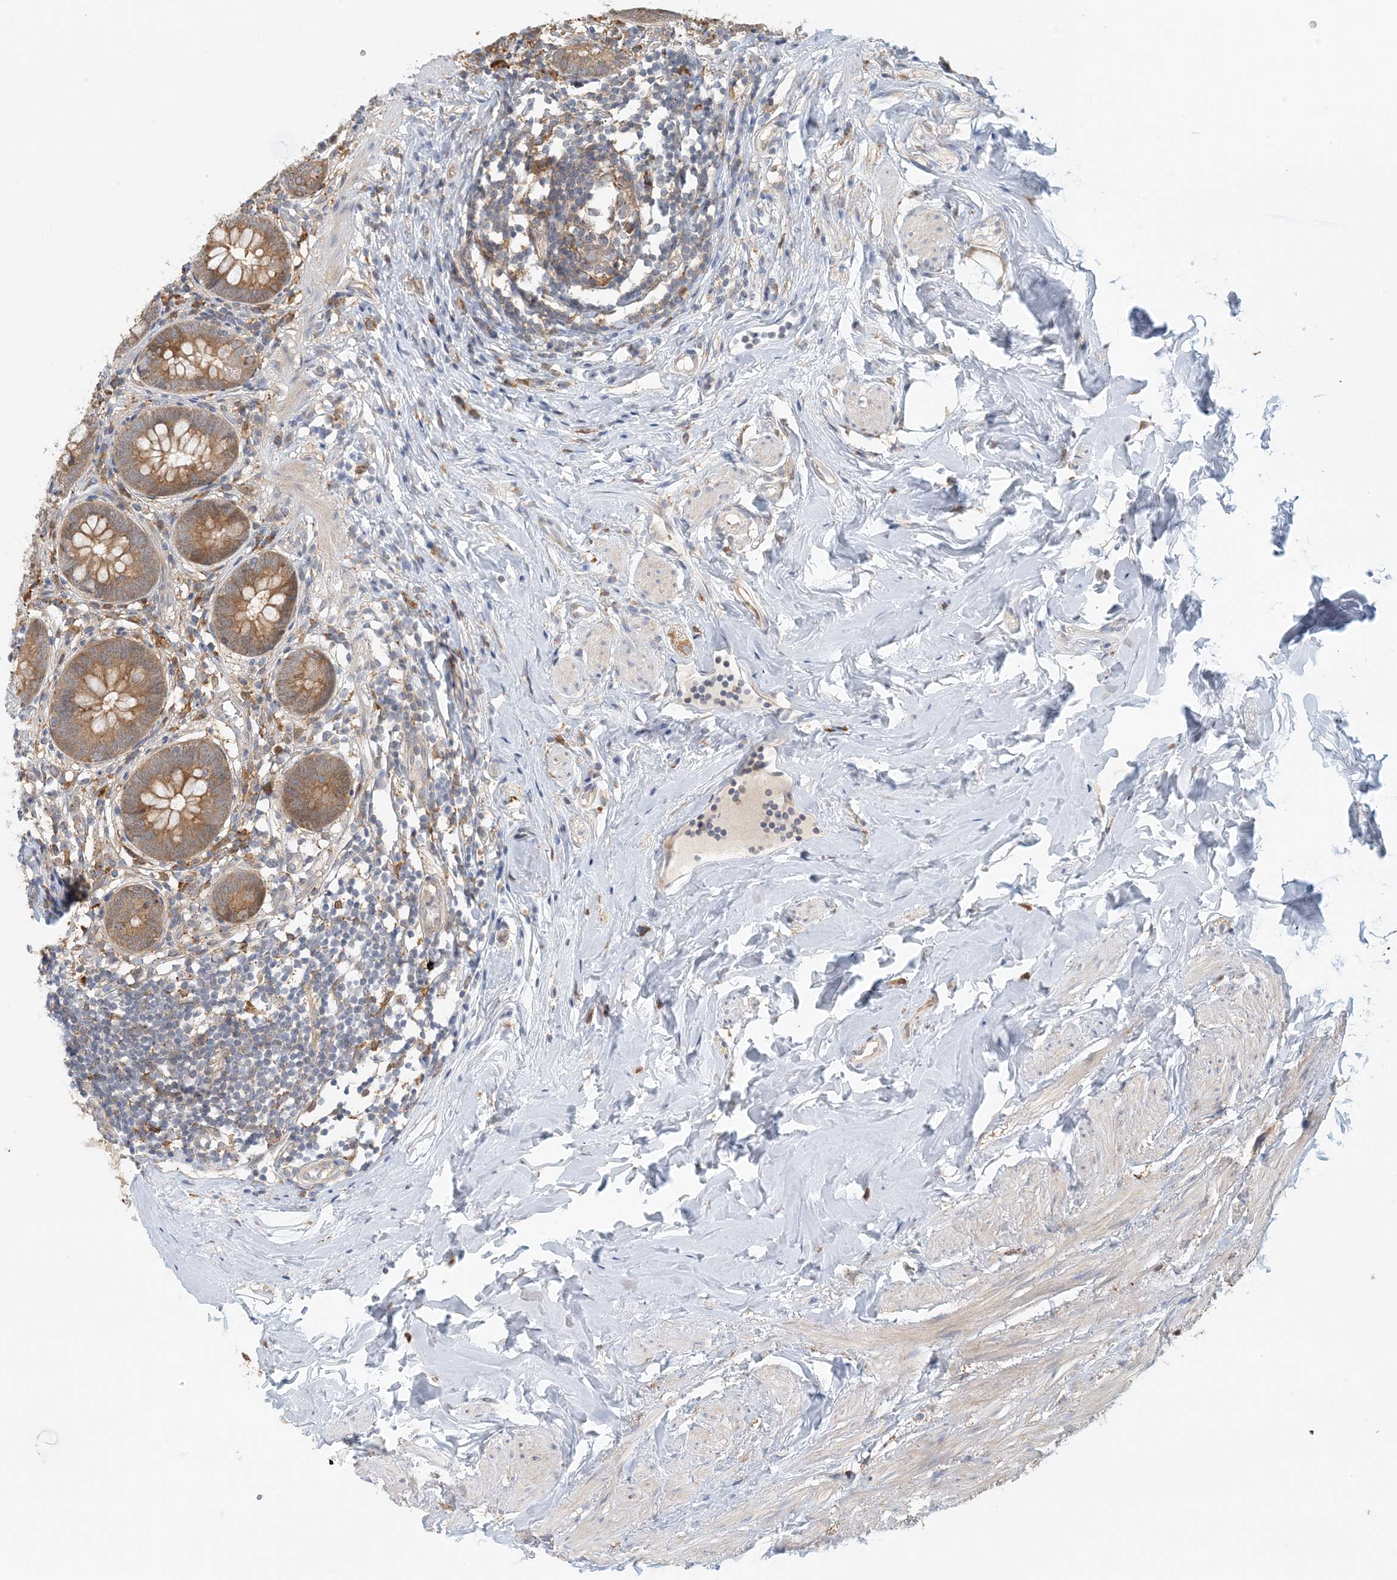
{"staining": {"intensity": "moderate", "quantity": ">75%", "location": "cytoplasmic/membranous"}, "tissue": "appendix", "cell_type": "Glandular cells", "image_type": "normal", "snomed": [{"axis": "morphology", "description": "Normal tissue, NOS"}, {"axis": "topography", "description": "Appendix"}], "caption": "Protein staining of benign appendix displays moderate cytoplasmic/membranous staining in about >75% of glandular cells. The staining is performed using DAB (3,3'-diaminobenzidine) brown chromogen to label protein expression. The nuclei are counter-stained blue using hematoxylin.", "gene": "HNMT", "patient": {"sex": "female", "age": 62}}